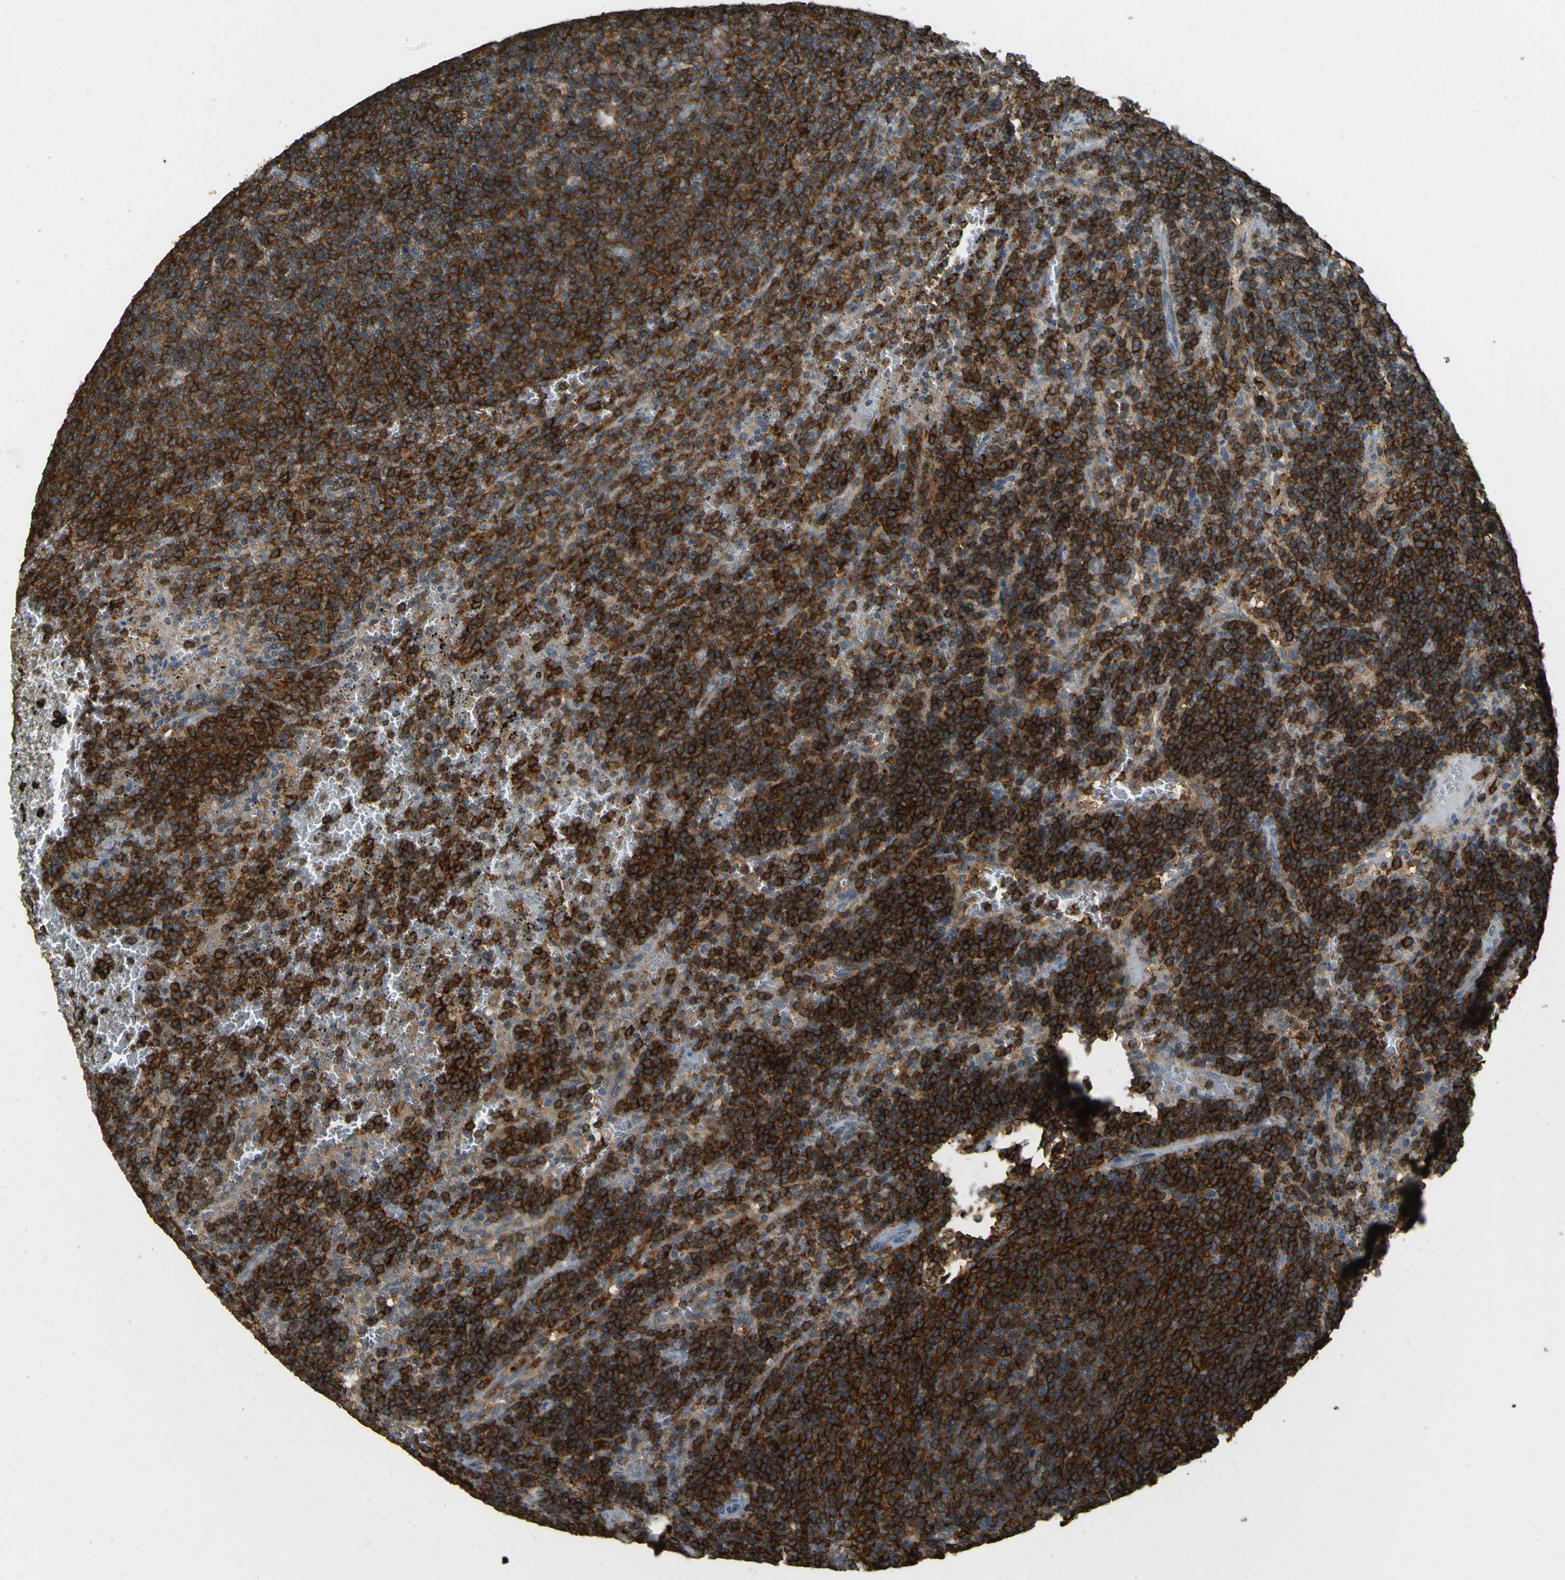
{"staining": {"intensity": "strong", "quantity": ">75%", "location": "cytoplasmic/membranous"}, "tissue": "lymphoma", "cell_type": "Tumor cells", "image_type": "cancer", "snomed": [{"axis": "morphology", "description": "Malignant lymphoma, non-Hodgkin's type, Low grade"}, {"axis": "topography", "description": "Spleen"}], "caption": "Low-grade malignant lymphoma, non-Hodgkin's type was stained to show a protein in brown. There is high levels of strong cytoplasmic/membranous staining in about >75% of tumor cells. The protein is stained brown, and the nuclei are stained in blue (DAB (3,3'-diaminobenzidine) IHC with brightfield microscopy, high magnification).", "gene": "GOLGA1", "patient": {"sex": "female", "age": 50}}